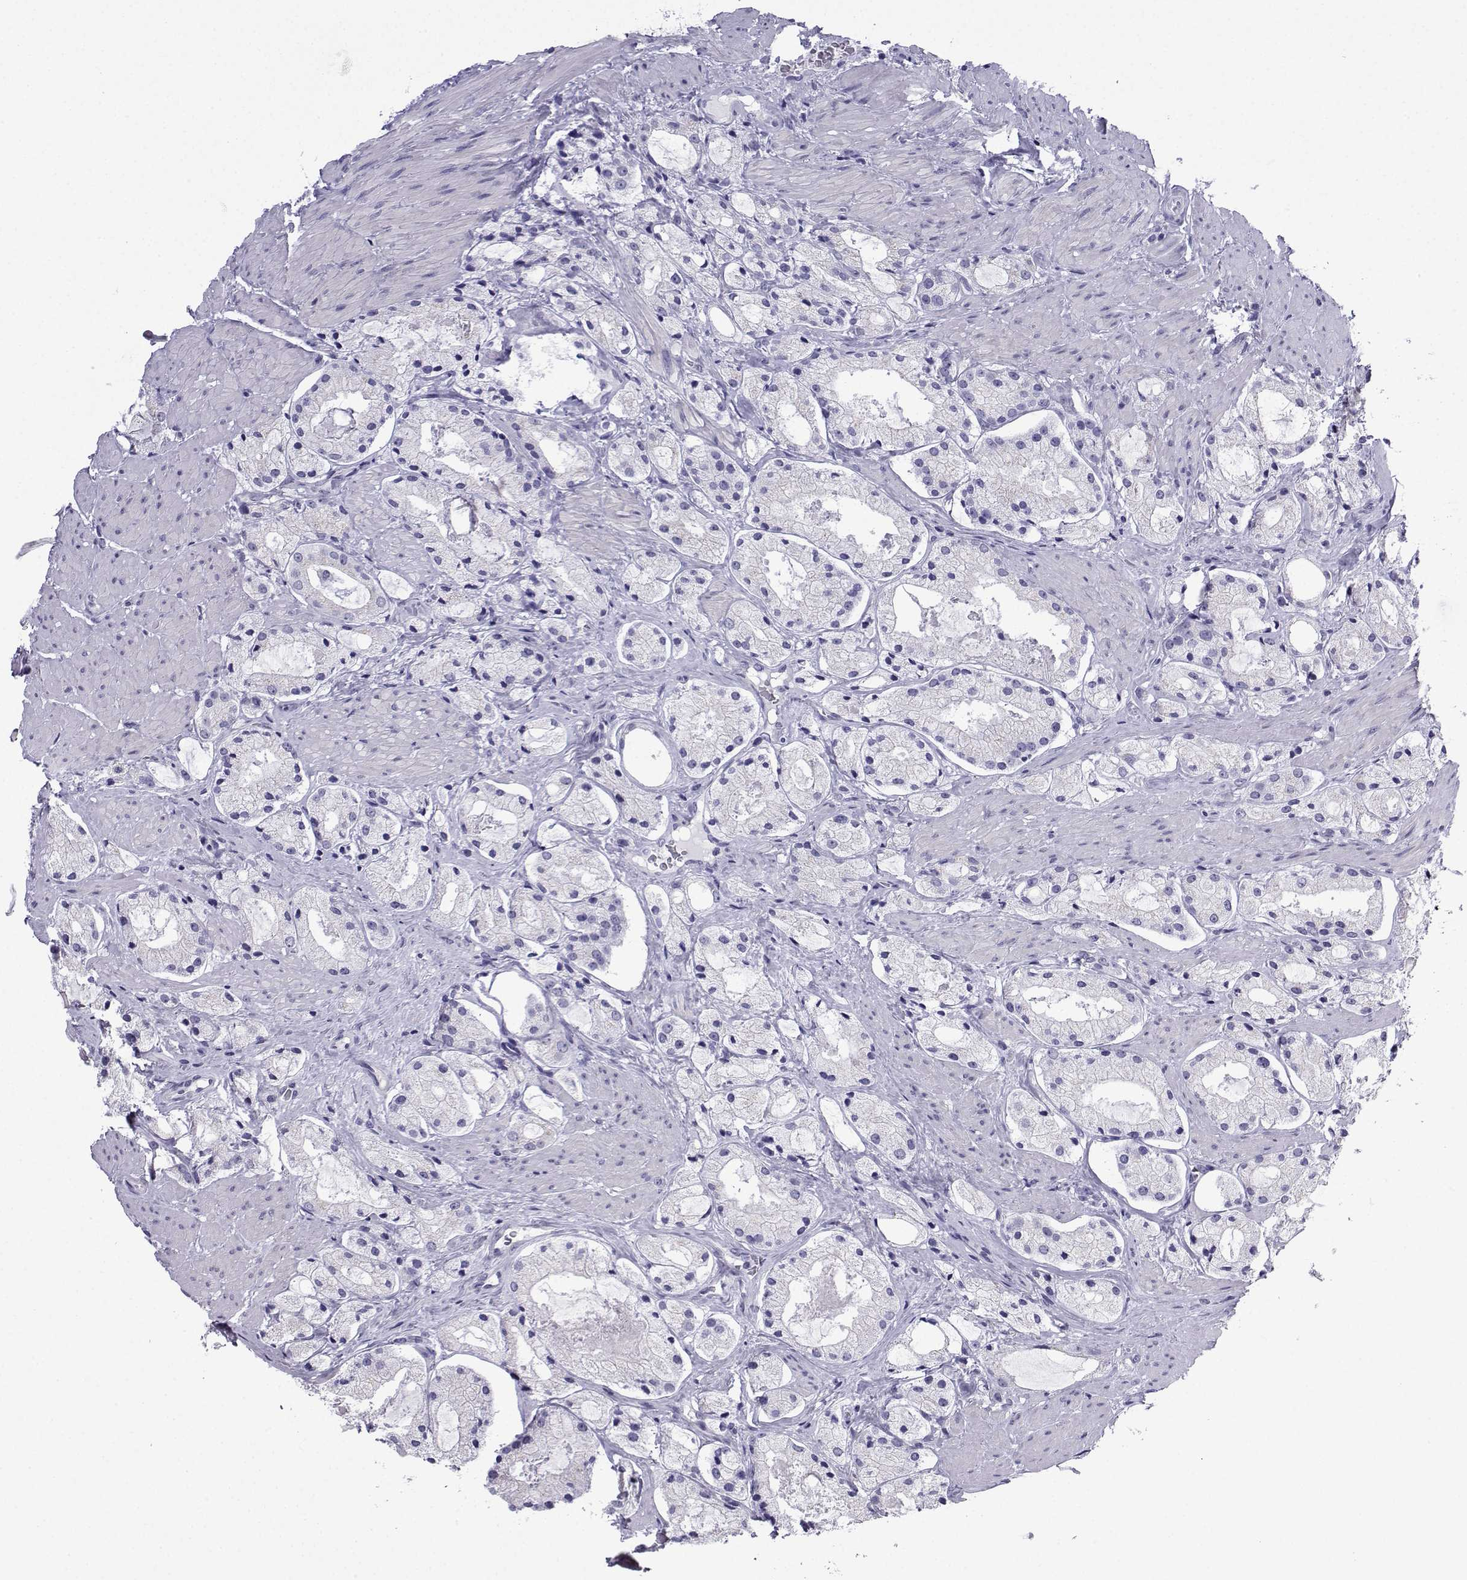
{"staining": {"intensity": "negative", "quantity": "none", "location": "none"}, "tissue": "prostate cancer", "cell_type": "Tumor cells", "image_type": "cancer", "snomed": [{"axis": "morphology", "description": "Adenocarcinoma, NOS"}, {"axis": "morphology", "description": "Adenocarcinoma, High grade"}, {"axis": "topography", "description": "Prostate"}], "caption": "Immunohistochemical staining of human prostate cancer (adenocarcinoma) demonstrates no significant expression in tumor cells.", "gene": "ACRBP", "patient": {"sex": "male", "age": 64}}